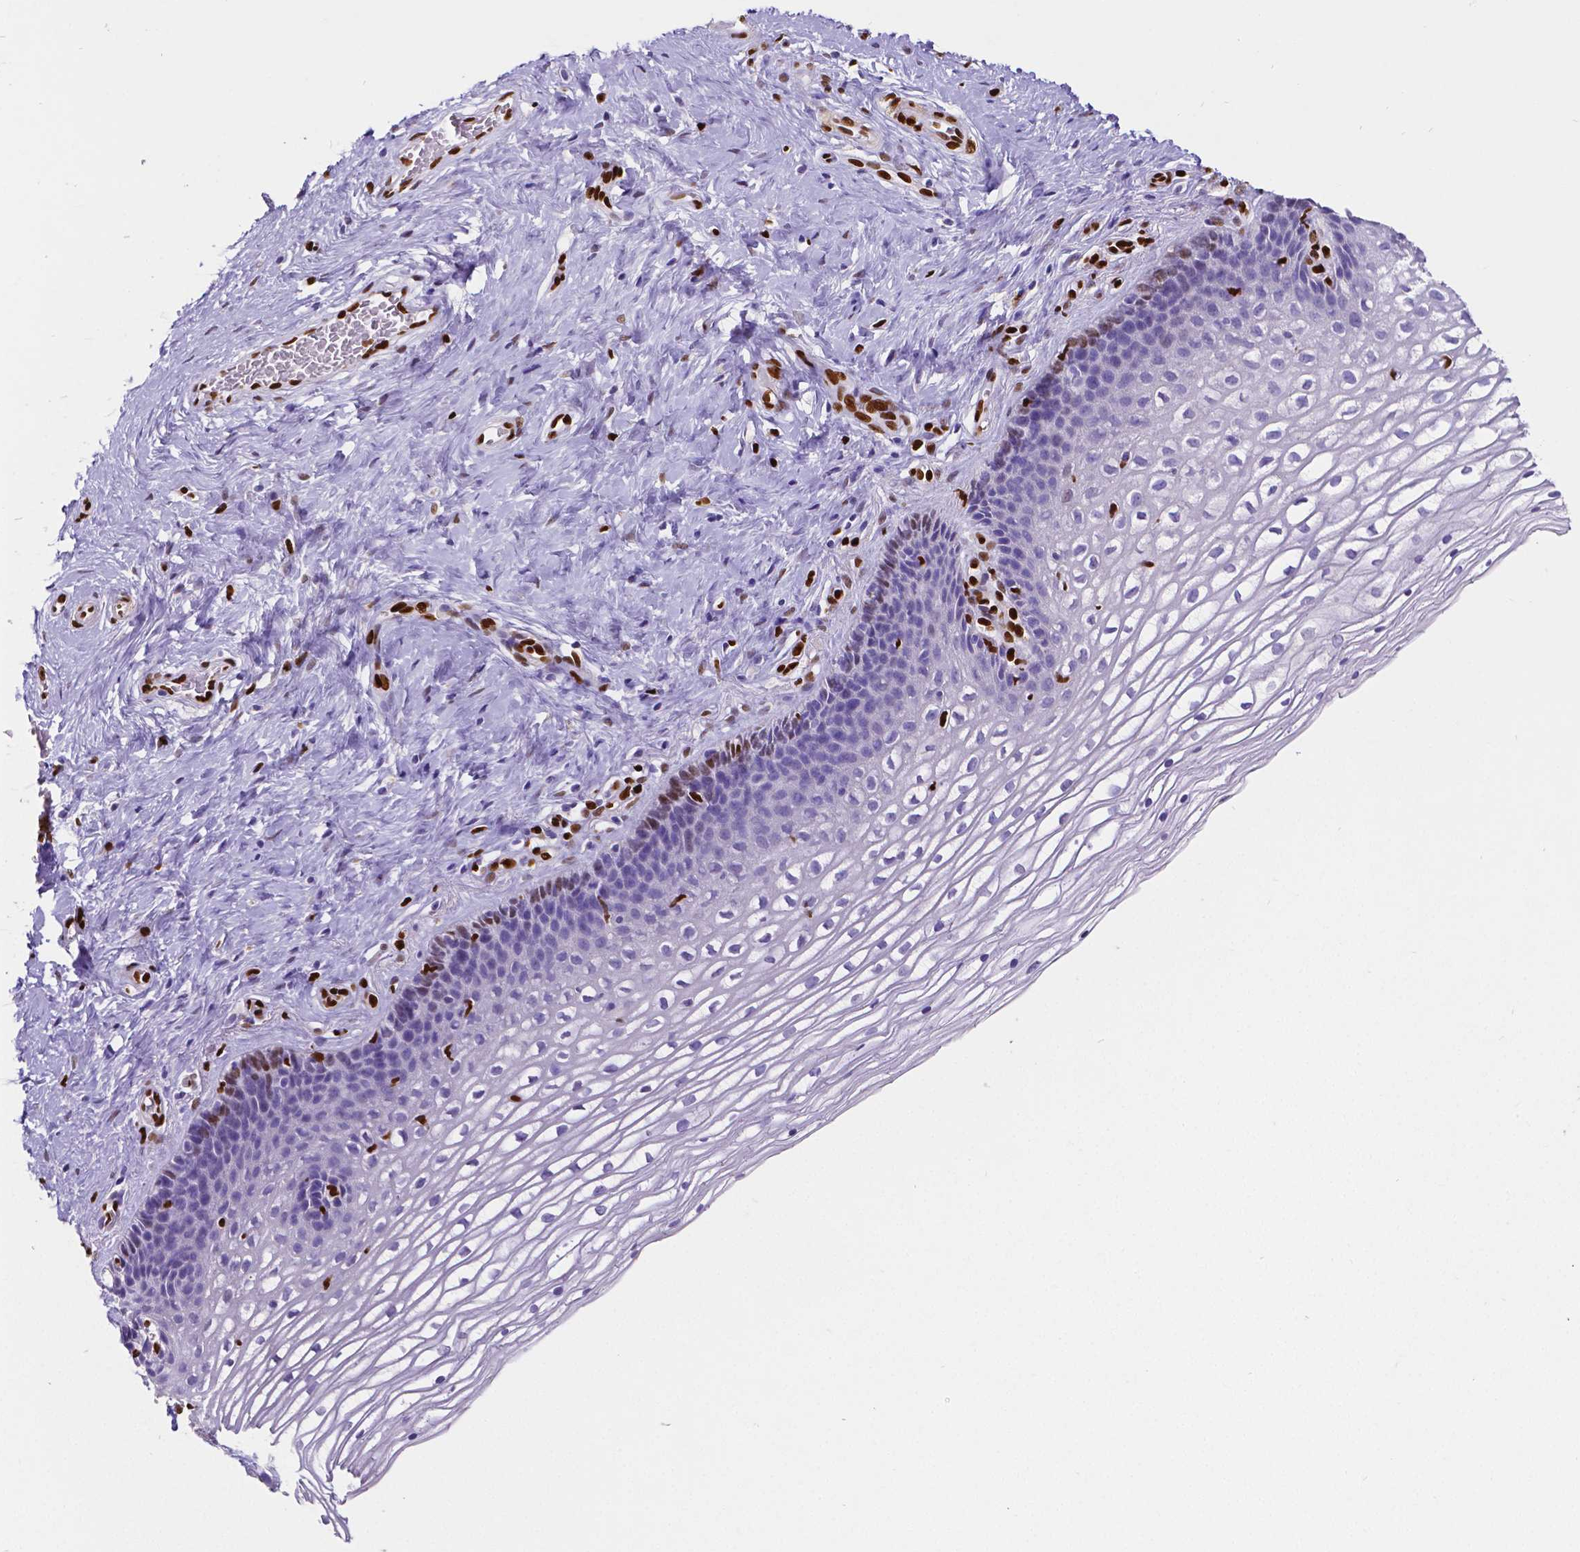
{"staining": {"intensity": "negative", "quantity": "none", "location": "none"}, "tissue": "cervix", "cell_type": "Glandular cells", "image_type": "normal", "snomed": [{"axis": "morphology", "description": "Normal tissue, NOS"}, {"axis": "topography", "description": "Cervix"}], "caption": "The IHC photomicrograph has no significant staining in glandular cells of cervix.", "gene": "MEF2C", "patient": {"sex": "female", "age": 34}}